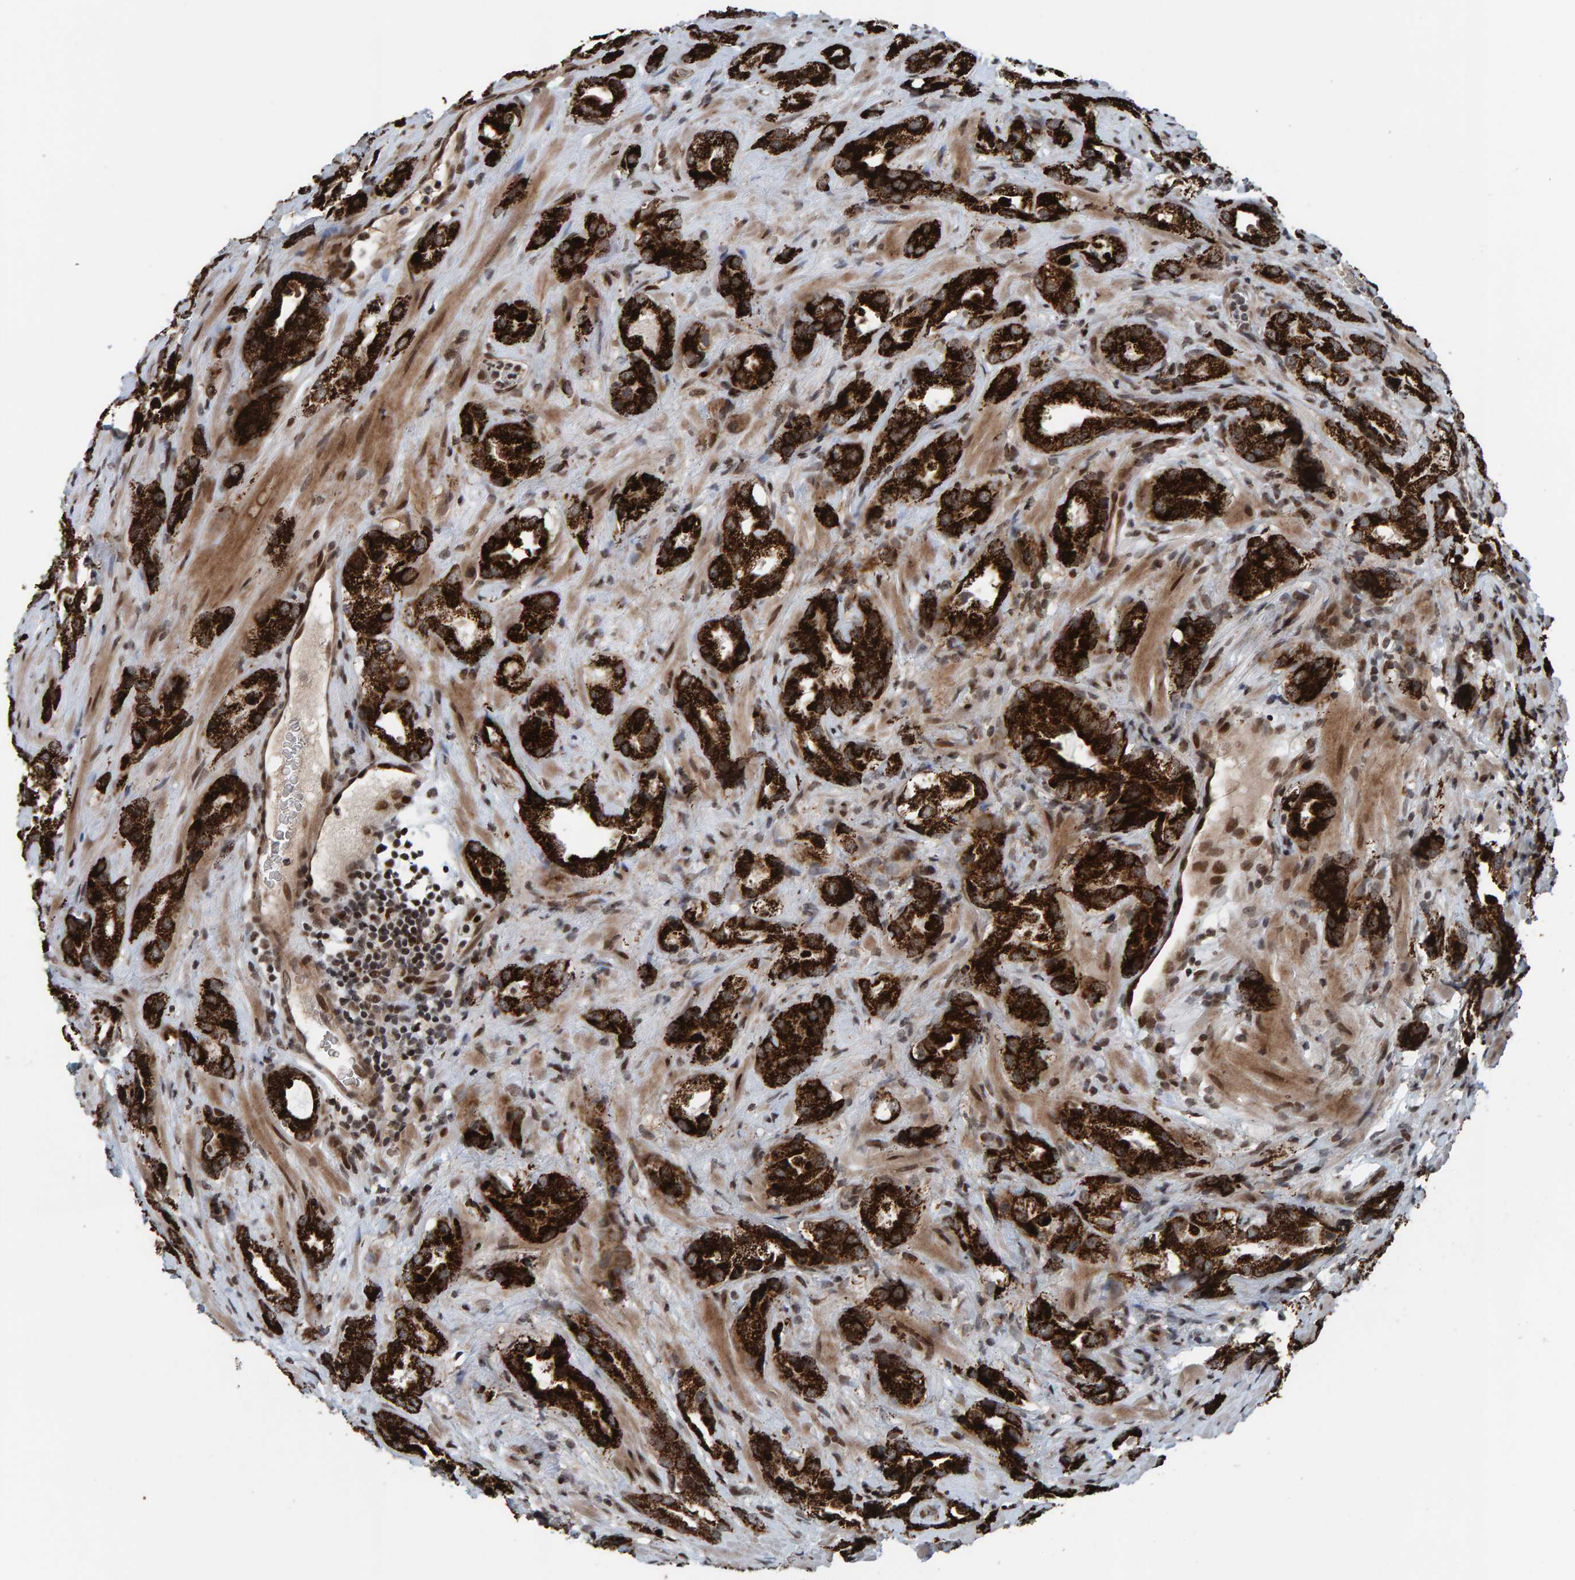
{"staining": {"intensity": "strong", "quantity": ">75%", "location": "cytoplasmic/membranous"}, "tissue": "prostate cancer", "cell_type": "Tumor cells", "image_type": "cancer", "snomed": [{"axis": "morphology", "description": "Adenocarcinoma, High grade"}, {"axis": "topography", "description": "Prostate"}], "caption": "Adenocarcinoma (high-grade) (prostate) stained for a protein exhibits strong cytoplasmic/membranous positivity in tumor cells.", "gene": "ZNF366", "patient": {"sex": "male", "age": 63}}